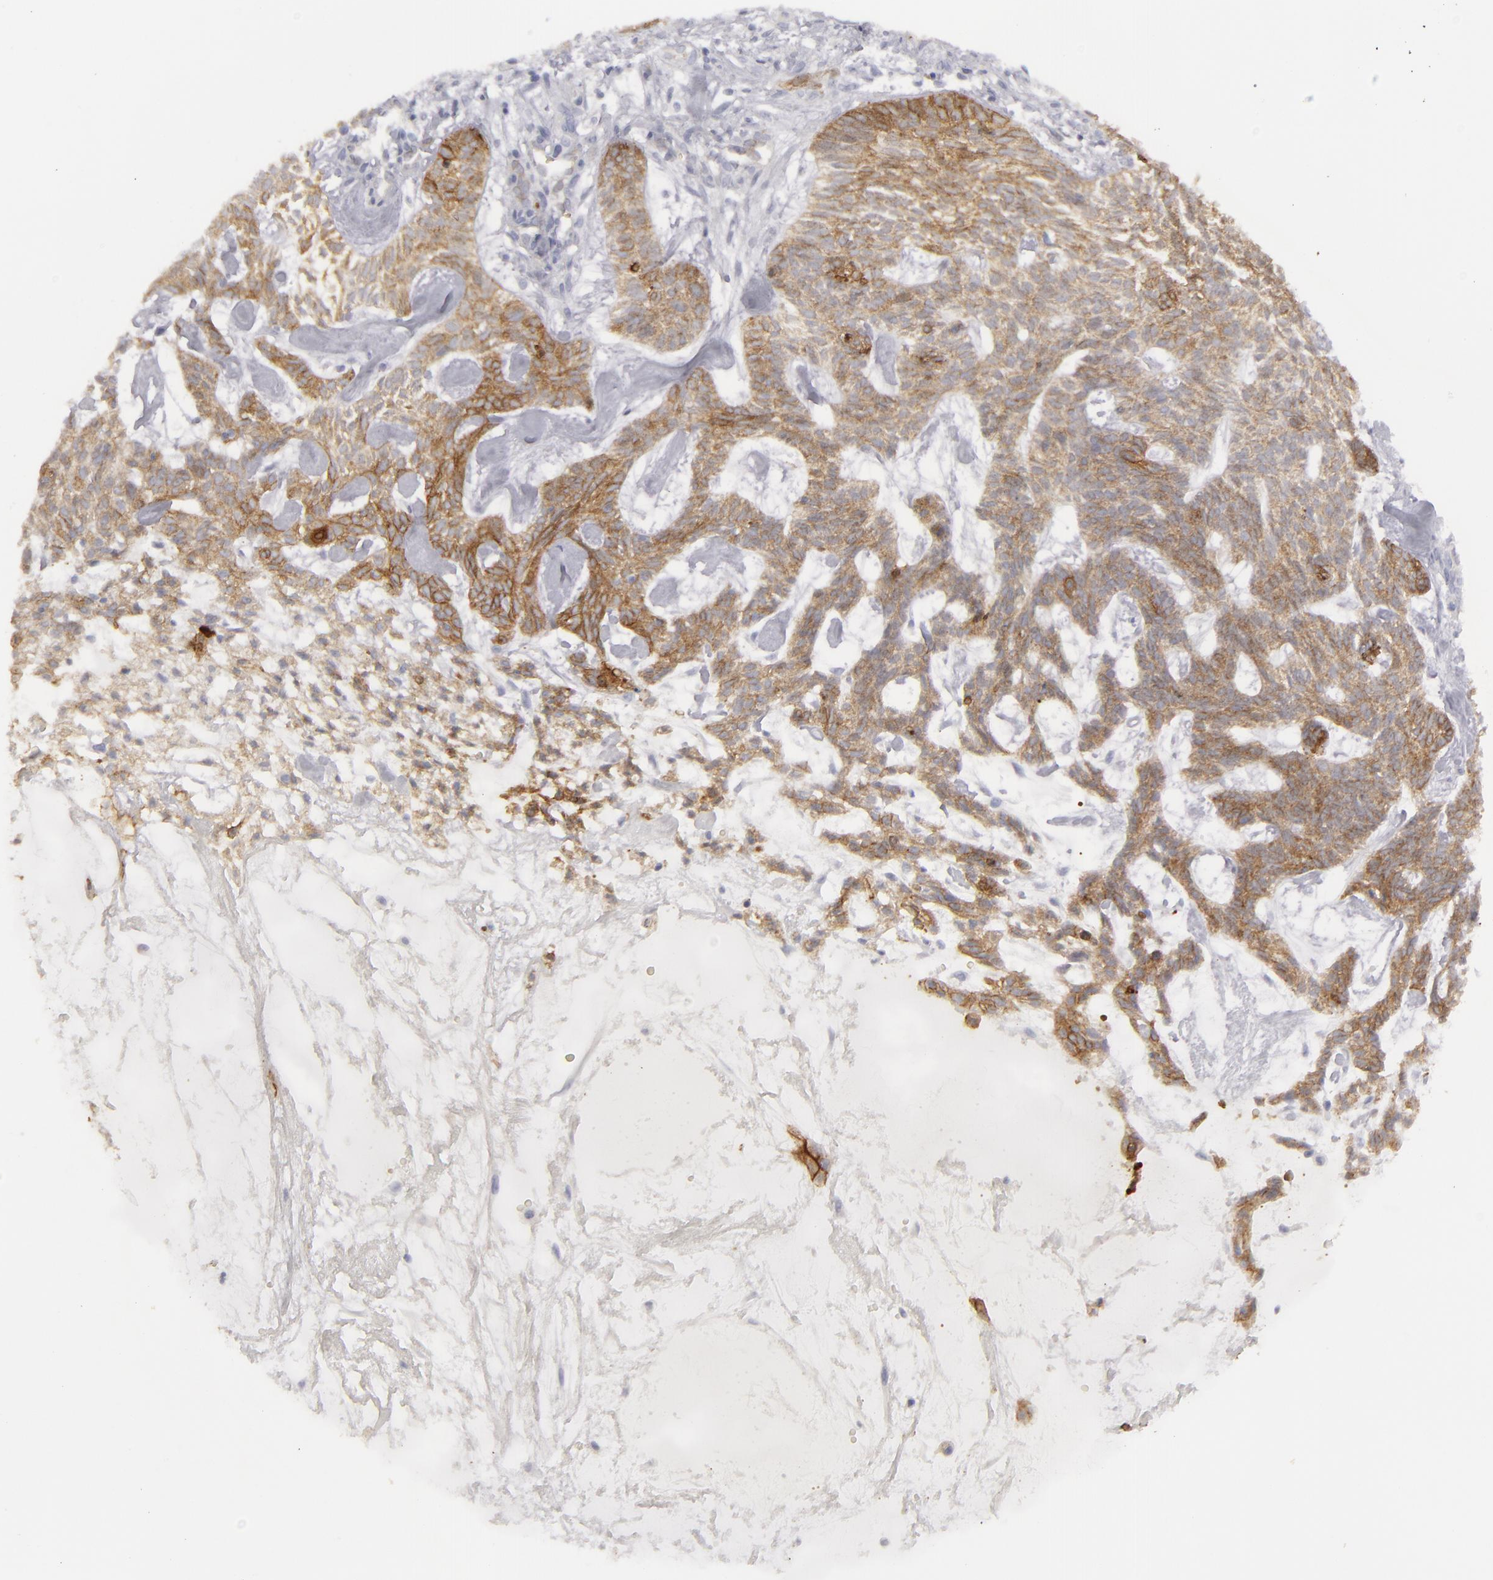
{"staining": {"intensity": "weak", "quantity": ">75%", "location": "cytoplasmic/membranous"}, "tissue": "skin cancer", "cell_type": "Tumor cells", "image_type": "cancer", "snomed": [{"axis": "morphology", "description": "Basal cell carcinoma"}, {"axis": "topography", "description": "Skin"}], "caption": "Tumor cells show low levels of weak cytoplasmic/membranous expression in approximately >75% of cells in basal cell carcinoma (skin).", "gene": "JUP", "patient": {"sex": "male", "age": 75}}